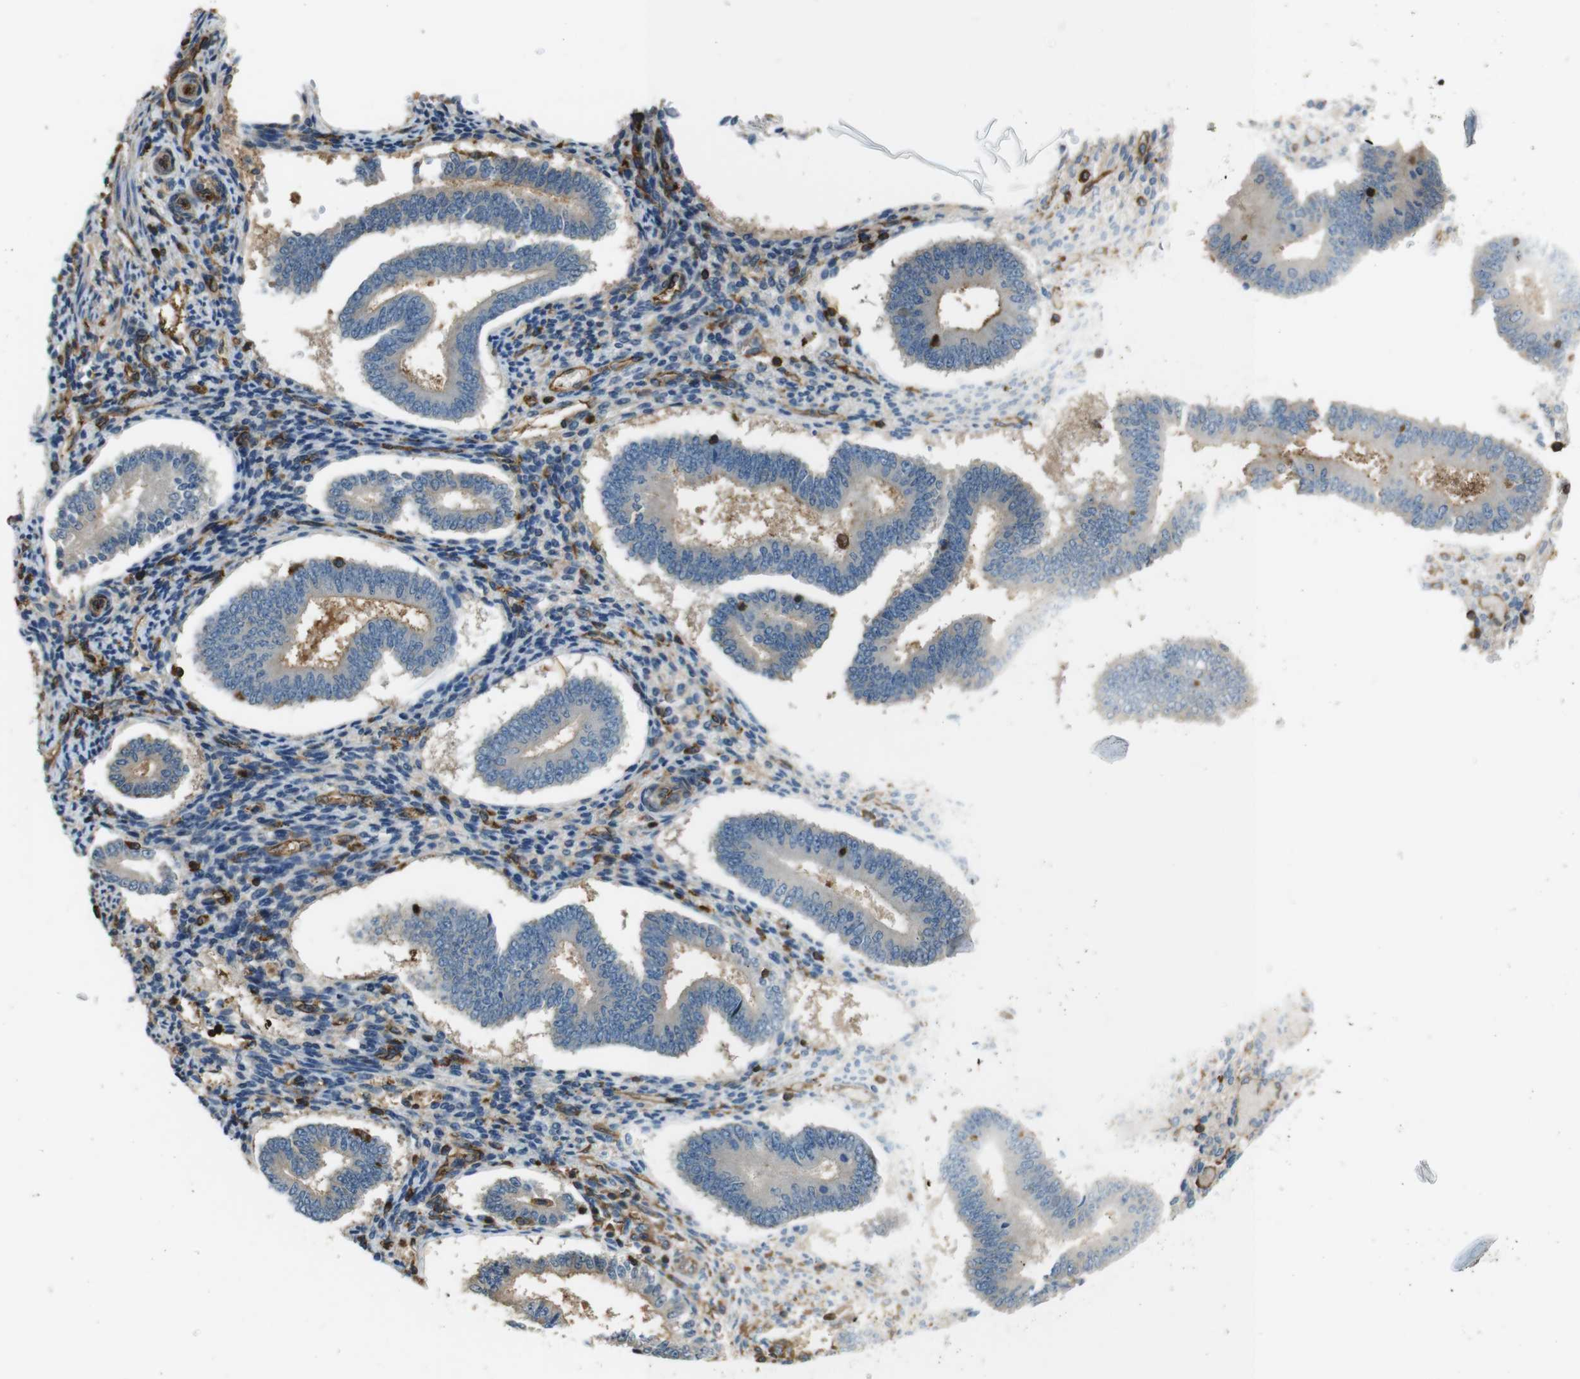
{"staining": {"intensity": "weak", "quantity": "25%-75%", "location": "cytoplasmic/membranous"}, "tissue": "endometrium", "cell_type": "Cells in endometrial stroma", "image_type": "normal", "snomed": [{"axis": "morphology", "description": "Normal tissue, NOS"}, {"axis": "topography", "description": "Endometrium"}], "caption": "A micrograph showing weak cytoplasmic/membranous positivity in approximately 25%-75% of cells in endometrial stroma in benign endometrium, as visualized by brown immunohistochemical staining.", "gene": "FCAR", "patient": {"sex": "female", "age": 42}}